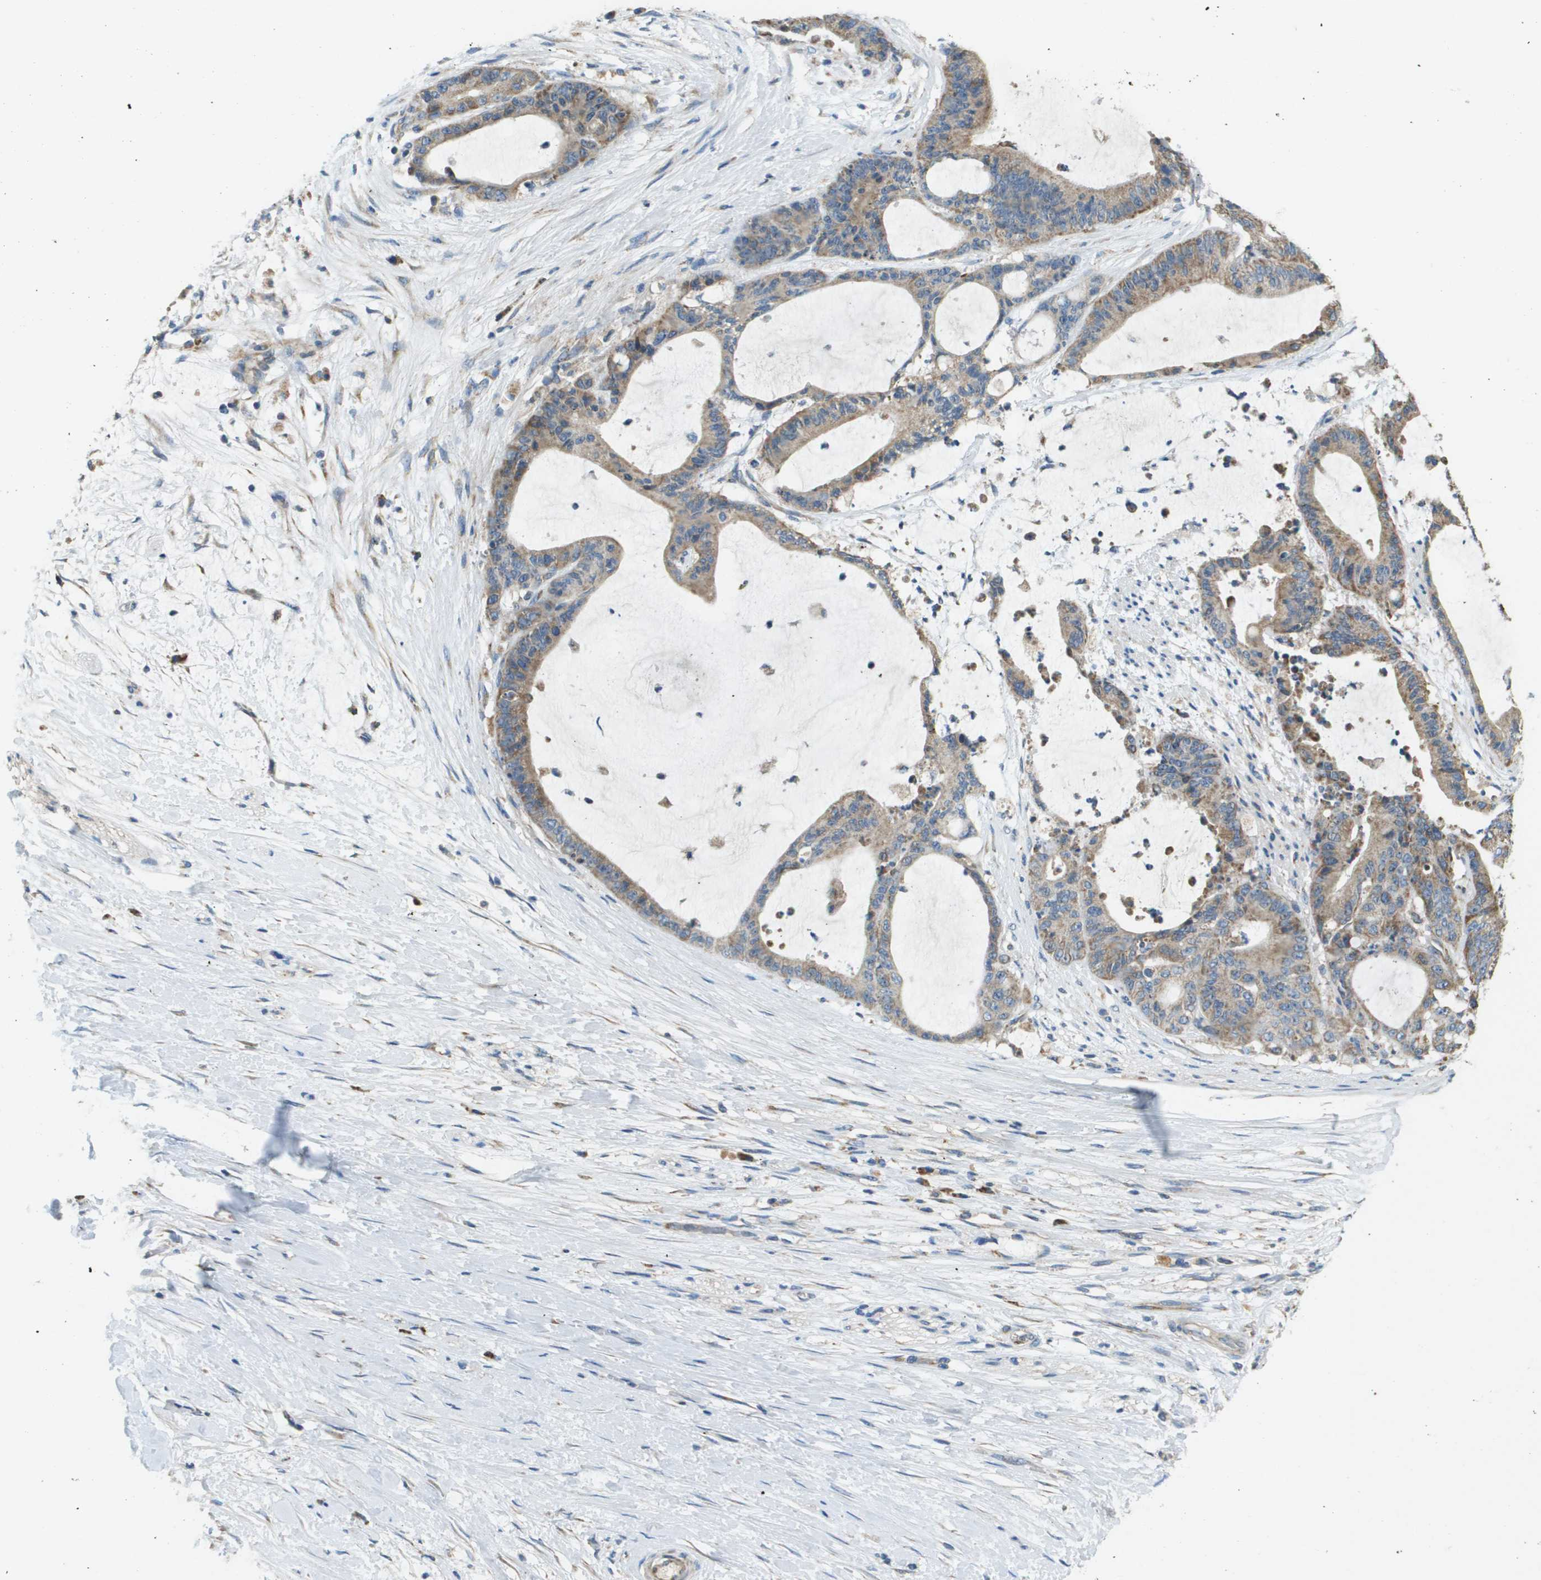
{"staining": {"intensity": "moderate", "quantity": ">75%", "location": "cytoplasmic/membranous"}, "tissue": "liver cancer", "cell_type": "Tumor cells", "image_type": "cancer", "snomed": [{"axis": "morphology", "description": "Cholangiocarcinoma"}, {"axis": "topography", "description": "Liver"}], "caption": "Protein staining of liver cancer (cholangiocarcinoma) tissue exhibits moderate cytoplasmic/membranous expression in approximately >75% of tumor cells.", "gene": "NRK", "patient": {"sex": "female", "age": 73}}